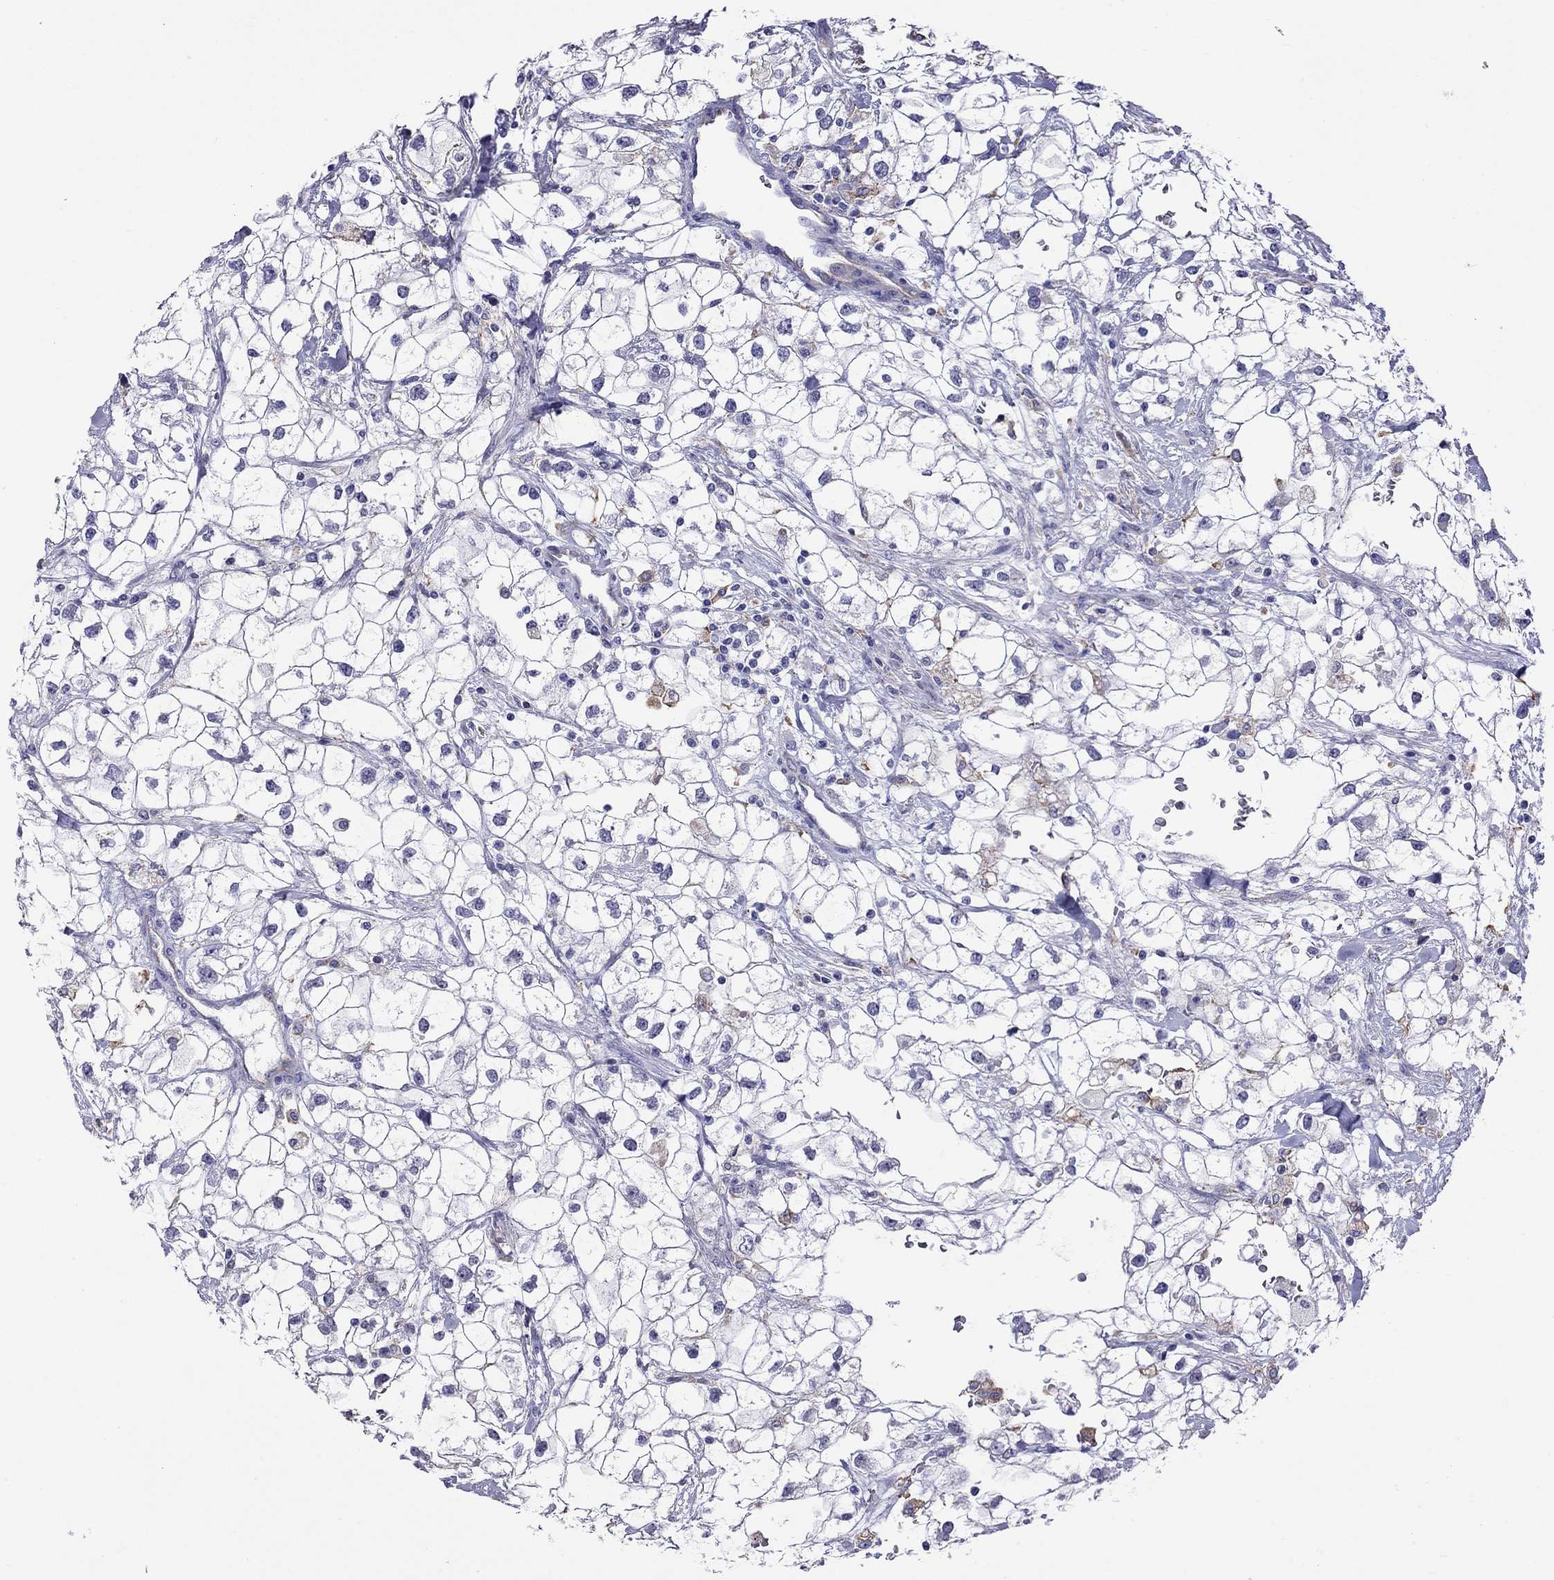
{"staining": {"intensity": "negative", "quantity": "none", "location": "none"}, "tissue": "renal cancer", "cell_type": "Tumor cells", "image_type": "cancer", "snomed": [{"axis": "morphology", "description": "Adenocarcinoma, NOS"}, {"axis": "topography", "description": "Kidney"}], "caption": "Micrograph shows no significant protein staining in tumor cells of renal cancer.", "gene": "SLC30A8", "patient": {"sex": "male", "age": 59}}